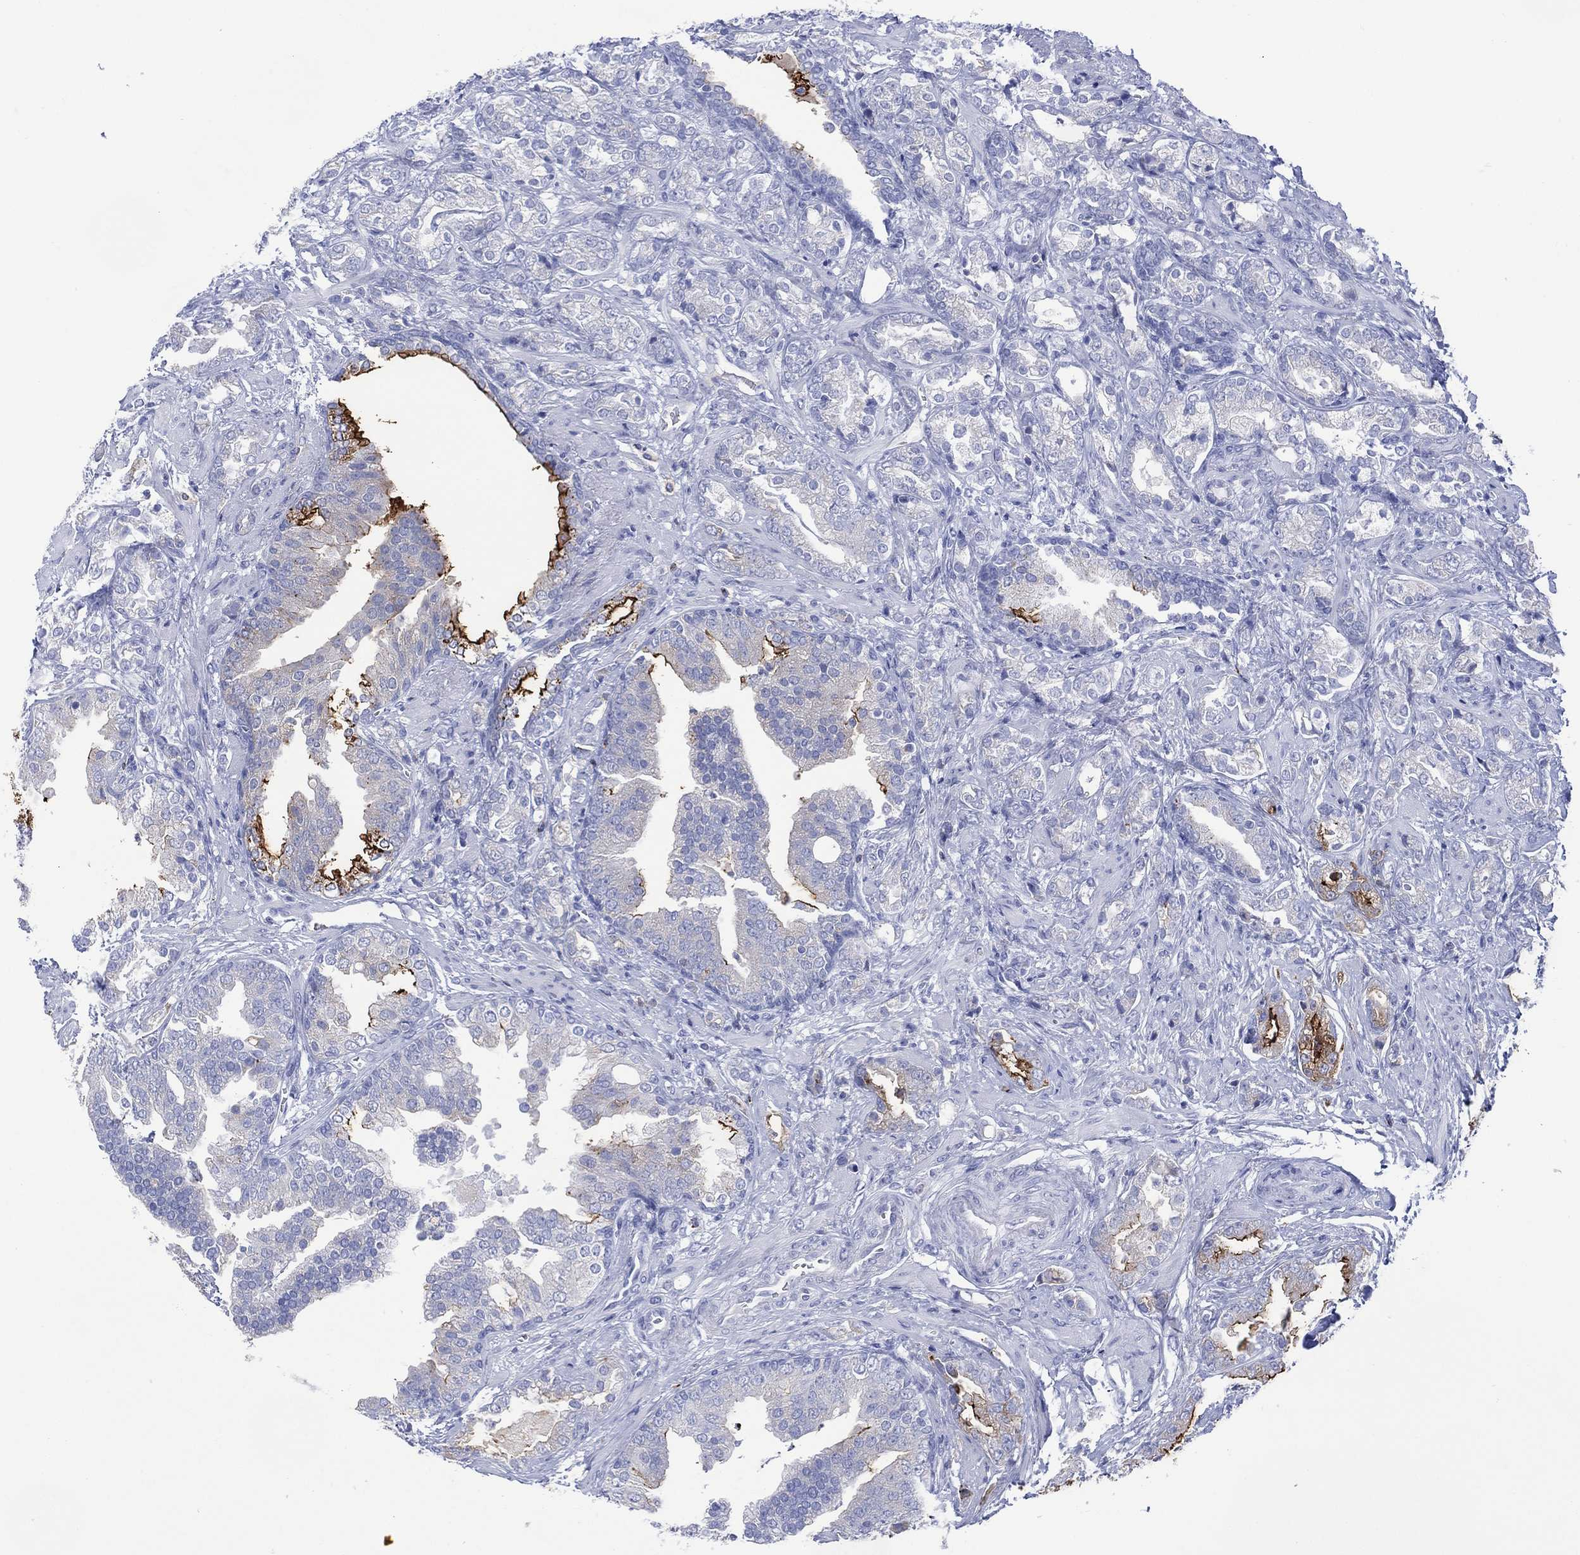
{"staining": {"intensity": "strong", "quantity": "<25%", "location": "cytoplasmic/membranous"}, "tissue": "prostate cancer", "cell_type": "Tumor cells", "image_type": "cancer", "snomed": [{"axis": "morphology", "description": "Adenocarcinoma, NOS"}, {"axis": "topography", "description": "Prostate"}], "caption": "DAB immunohistochemical staining of adenocarcinoma (prostate) shows strong cytoplasmic/membranous protein expression in about <25% of tumor cells.", "gene": "DPP4", "patient": {"sex": "male", "age": 57}}